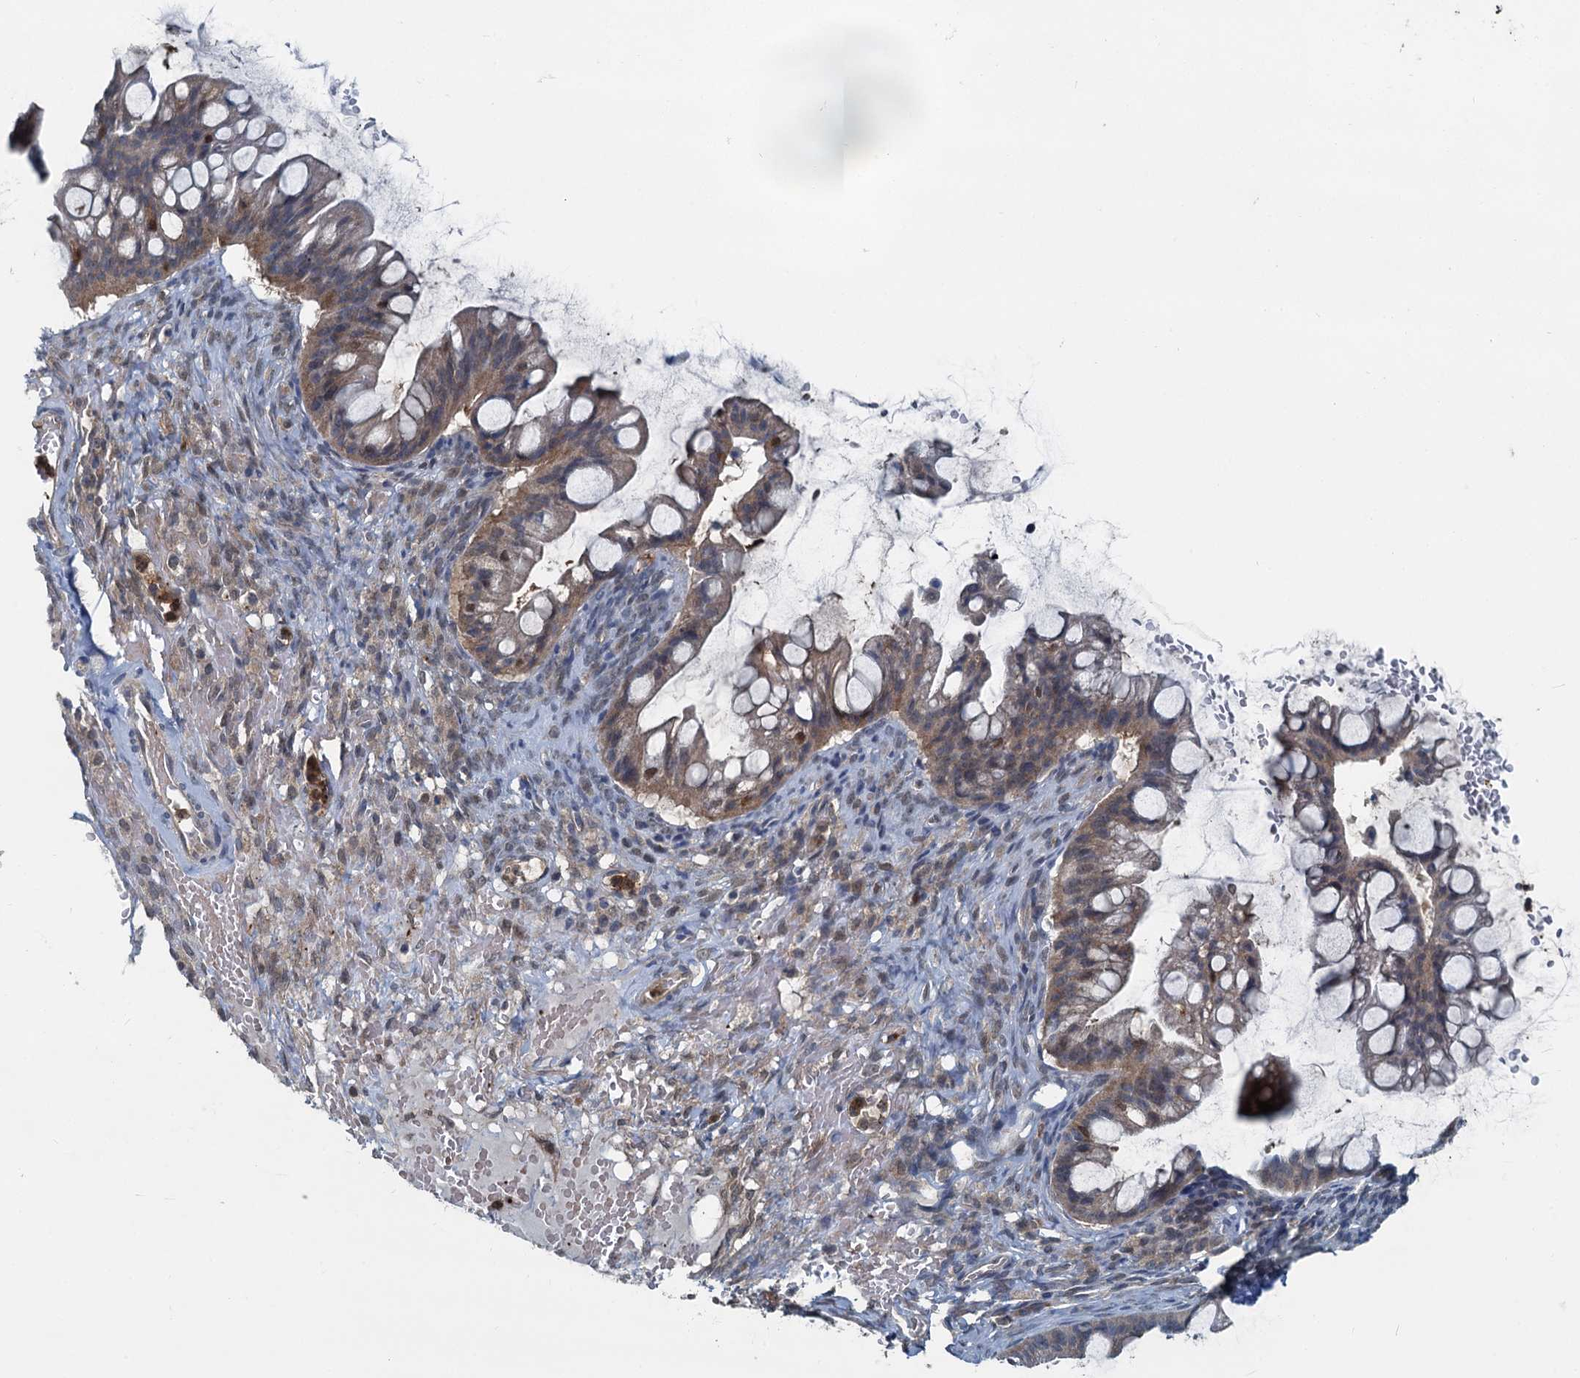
{"staining": {"intensity": "weak", "quantity": "25%-75%", "location": "cytoplasmic/membranous"}, "tissue": "ovarian cancer", "cell_type": "Tumor cells", "image_type": "cancer", "snomed": [{"axis": "morphology", "description": "Cystadenocarcinoma, mucinous, NOS"}, {"axis": "topography", "description": "Ovary"}], "caption": "Immunohistochemistry (DAB) staining of mucinous cystadenocarcinoma (ovarian) shows weak cytoplasmic/membranous protein positivity in approximately 25%-75% of tumor cells.", "gene": "GCLM", "patient": {"sex": "female", "age": 73}}